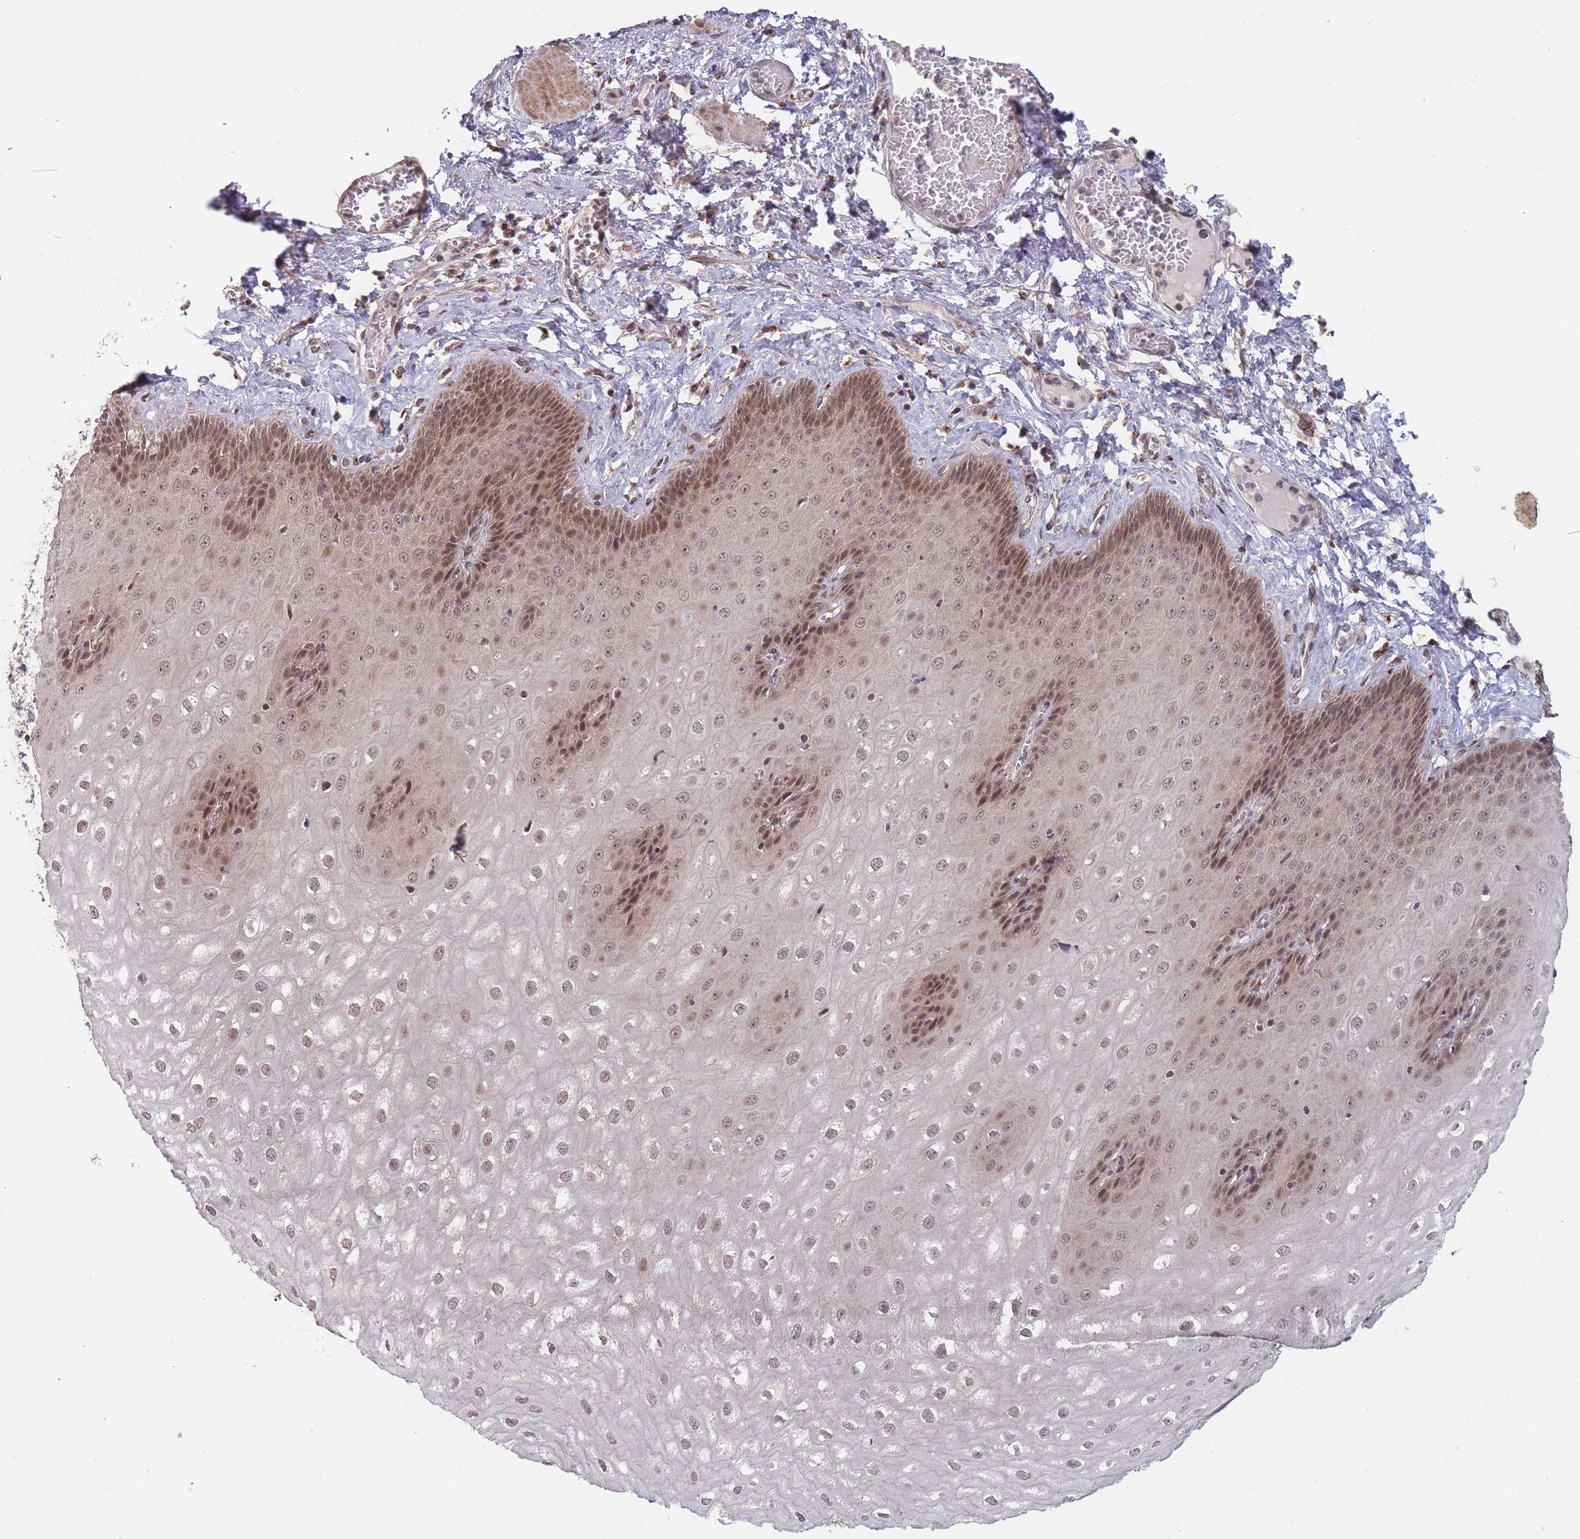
{"staining": {"intensity": "moderate", "quantity": ">75%", "location": "nuclear"}, "tissue": "esophagus", "cell_type": "Squamous epithelial cells", "image_type": "normal", "snomed": [{"axis": "morphology", "description": "Normal tissue, NOS"}, {"axis": "topography", "description": "Esophagus"}], "caption": "Protein staining demonstrates moderate nuclear staining in about >75% of squamous epithelial cells in unremarkable esophagus.", "gene": "CNTRL", "patient": {"sex": "male", "age": 60}}